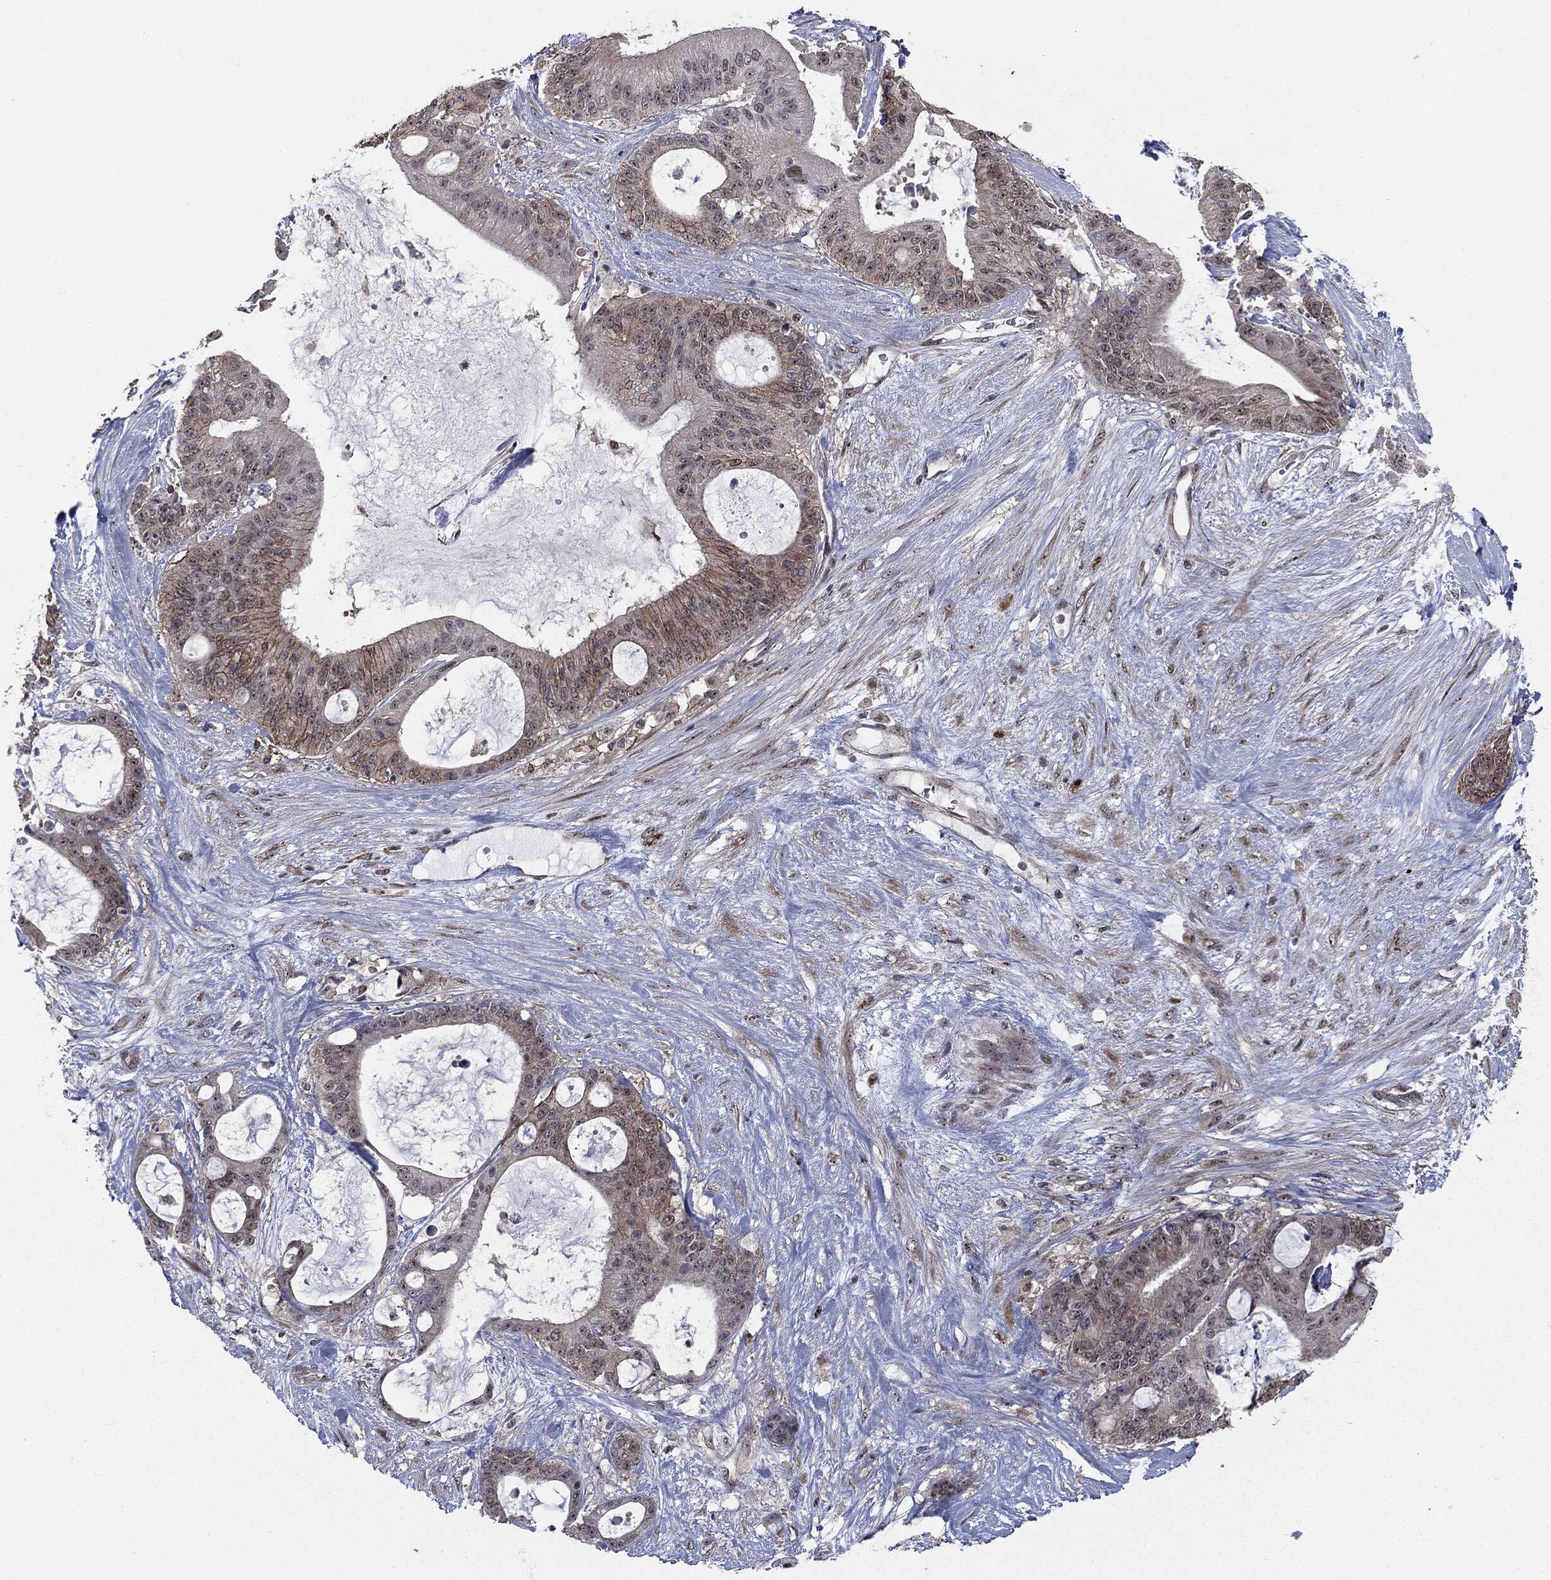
{"staining": {"intensity": "moderate", "quantity": "<25%", "location": "cytoplasmic/membranous,nuclear"}, "tissue": "liver cancer", "cell_type": "Tumor cells", "image_type": "cancer", "snomed": [{"axis": "morphology", "description": "Normal tissue, NOS"}, {"axis": "morphology", "description": "Cholangiocarcinoma"}, {"axis": "topography", "description": "Liver"}, {"axis": "topography", "description": "Peripheral nerve tissue"}], "caption": "Moderate cytoplasmic/membranous and nuclear positivity for a protein is seen in about <25% of tumor cells of cholangiocarcinoma (liver) using IHC.", "gene": "TRMT1L", "patient": {"sex": "female", "age": 73}}